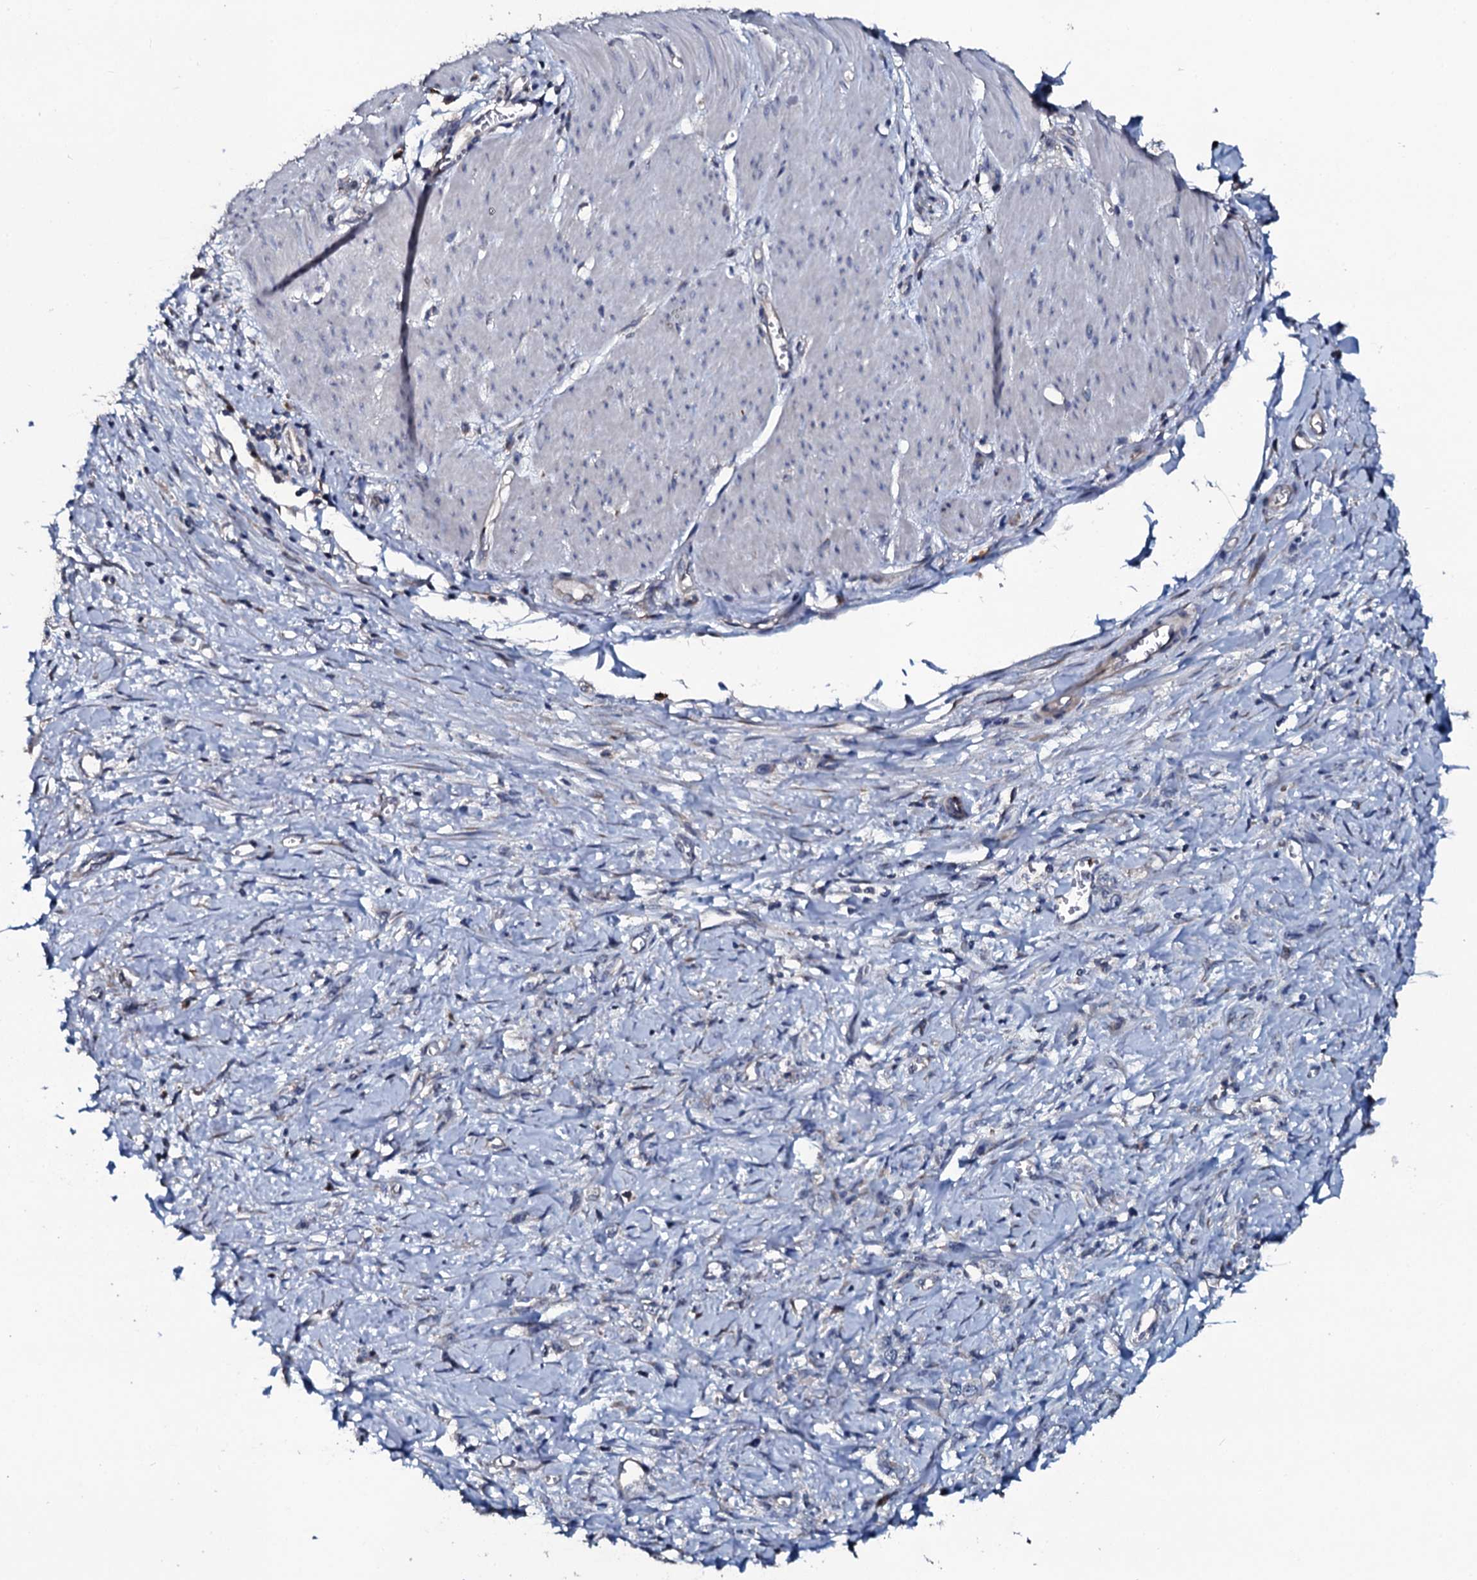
{"staining": {"intensity": "negative", "quantity": "none", "location": "none"}, "tissue": "stomach cancer", "cell_type": "Tumor cells", "image_type": "cancer", "snomed": [{"axis": "morphology", "description": "Adenocarcinoma, NOS"}, {"axis": "topography", "description": "Stomach"}], "caption": "A histopathology image of human stomach cancer is negative for staining in tumor cells.", "gene": "IL12B", "patient": {"sex": "female", "age": 76}}